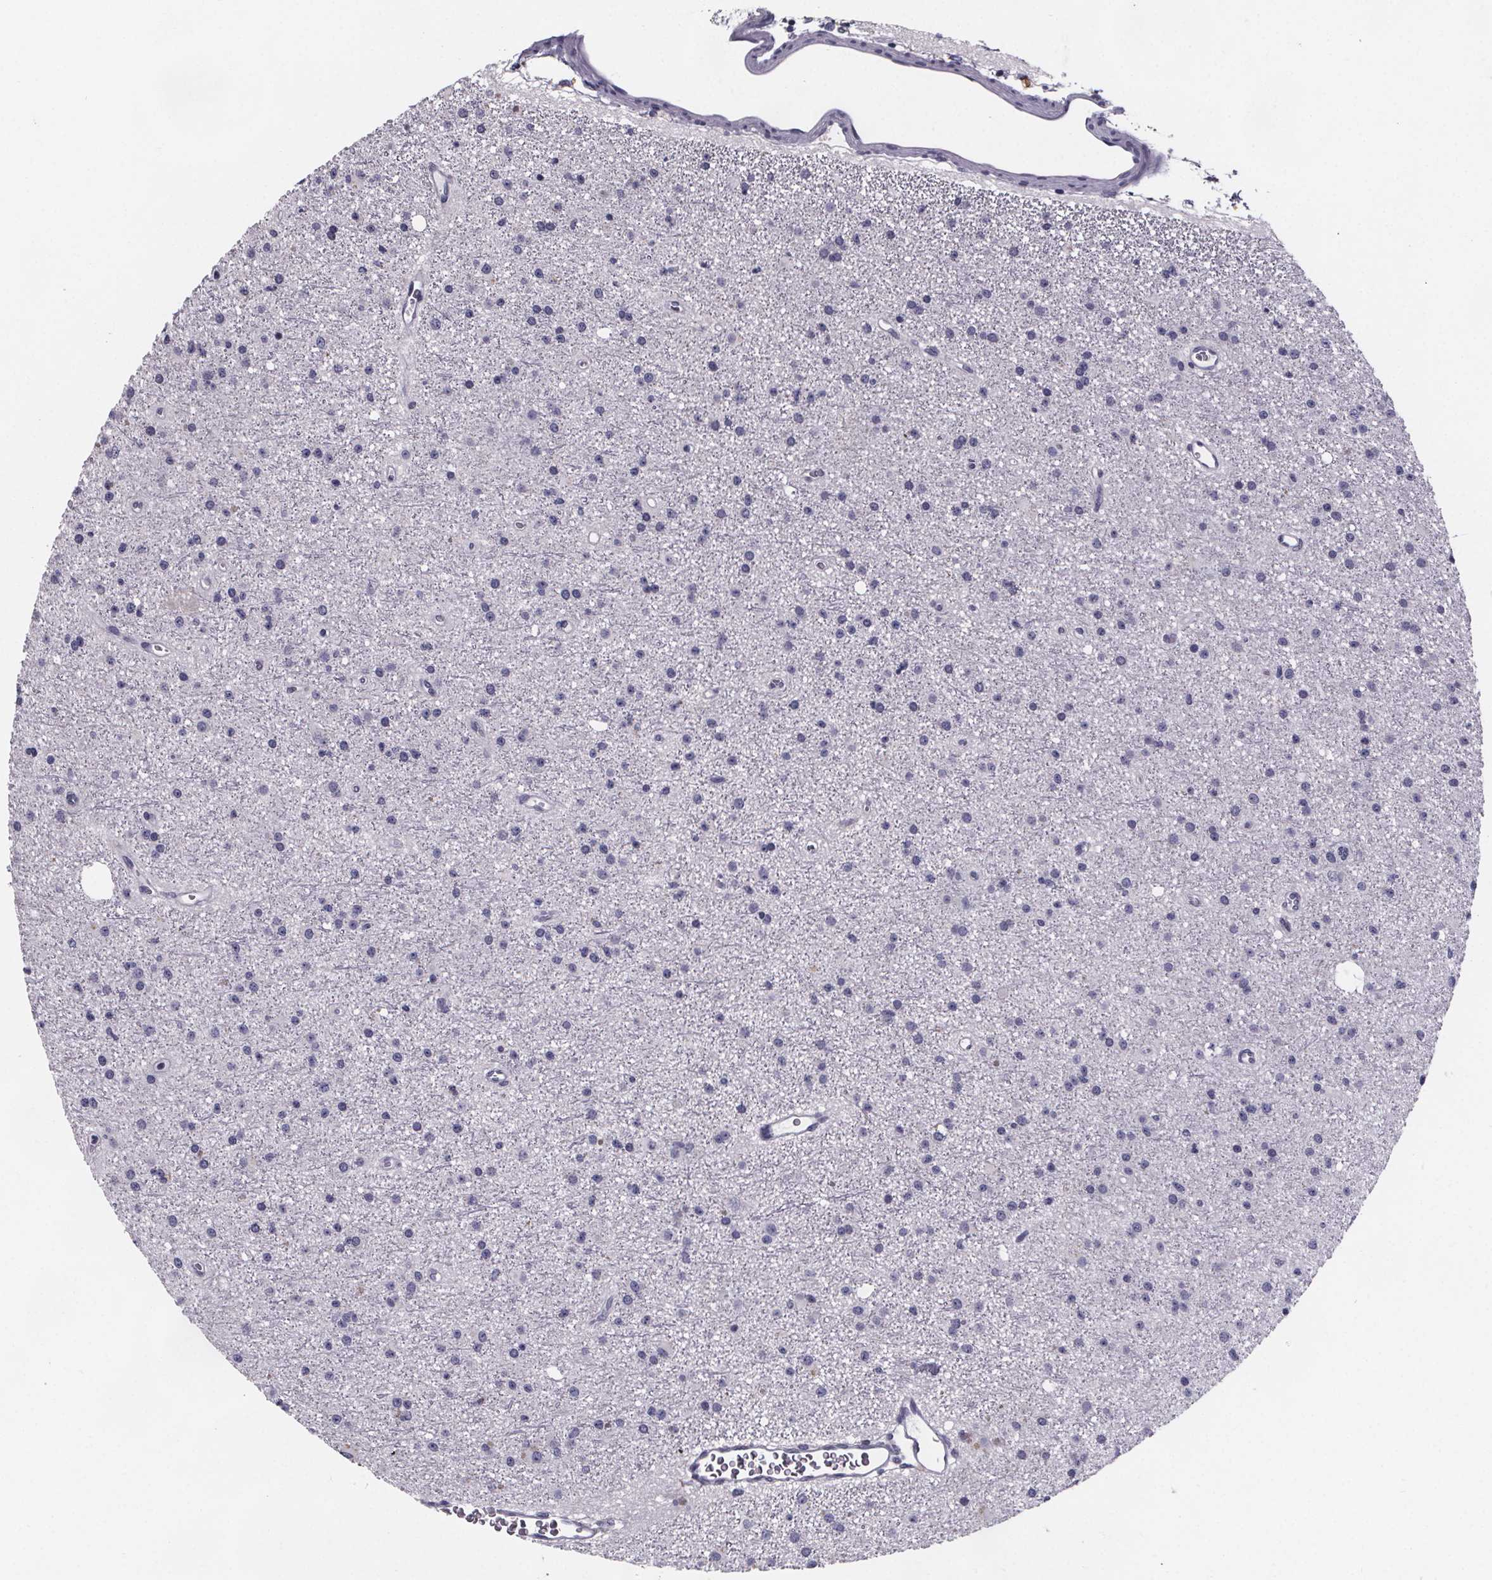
{"staining": {"intensity": "negative", "quantity": "none", "location": "none"}, "tissue": "glioma", "cell_type": "Tumor cells", "image_type": "cancer", "snomed": [{"axis": "morphology", "description": "Glioma, malignant, Low grade"}, {"axis": "topography", "description": "Brain"}], "caption": "Tumor cells are negative for protein expression in human malignant low-grade glioma.", "gene": "PAH", "patient": {"sex": "male", "age": 27}}